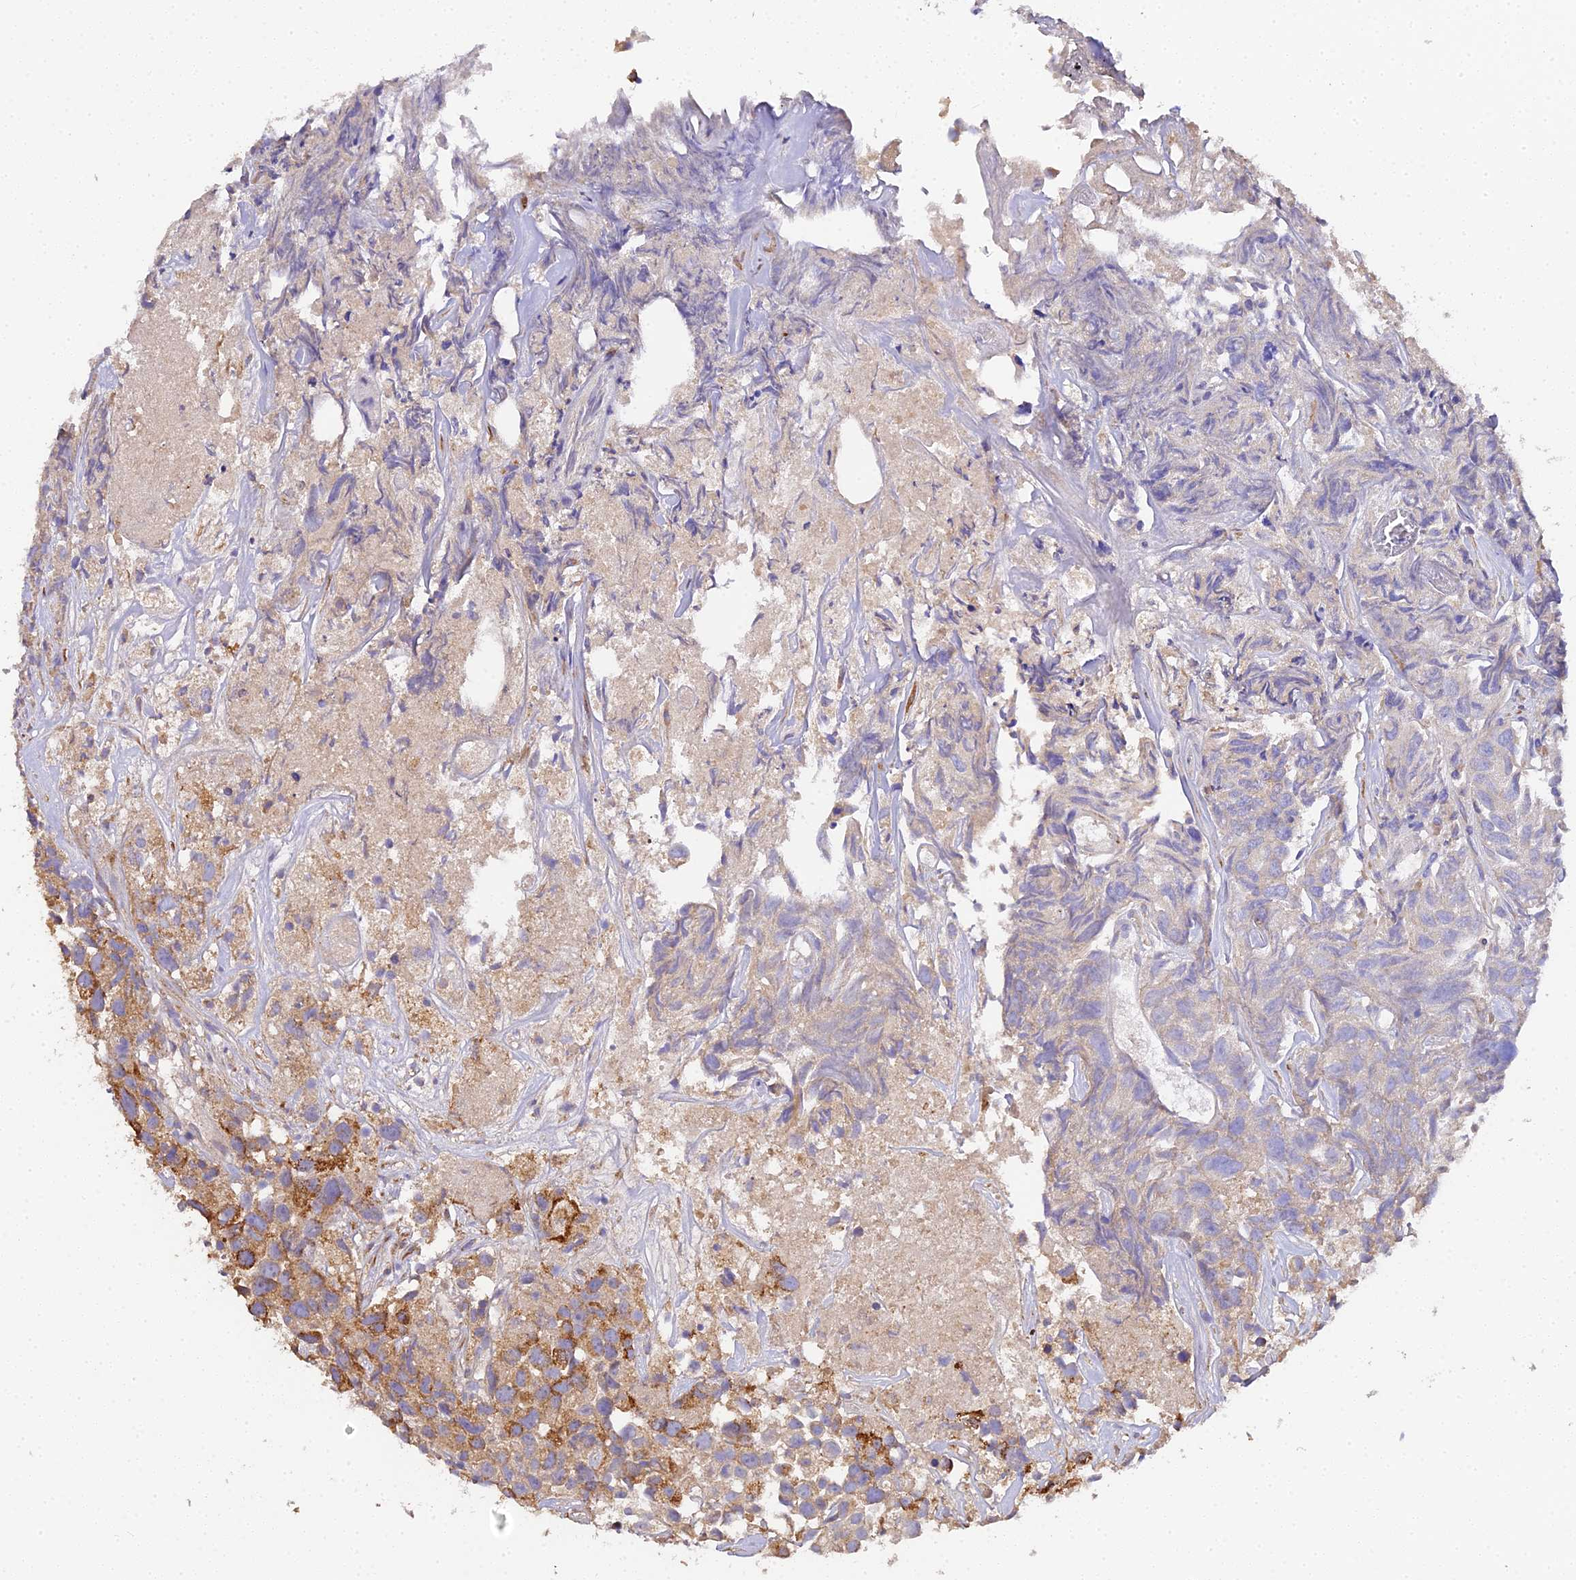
{"staining": {"intensity": "moderate", "quantity": "25%-75%", "location": "cytoplasmic/membranous"}, "tissue": "urothelial cancer", "cell_type": "Tumor cells", "image_type": "cancer", "snomed": [{"axis": "morphology", "description": "Urothelial carcinoma, High grade"}, {"axis": "topography", "description": "Urinary bladder"}], "caption": "This image displays urothelial cancer stained with IHC to label a protein in brown. The cytoplasmic/membranous of tumor cells show moderate positivity for the protein. Nuclei are counter-stained blue.", "gene": "SCX", "patient": {"sex": "female", "age": 75}}